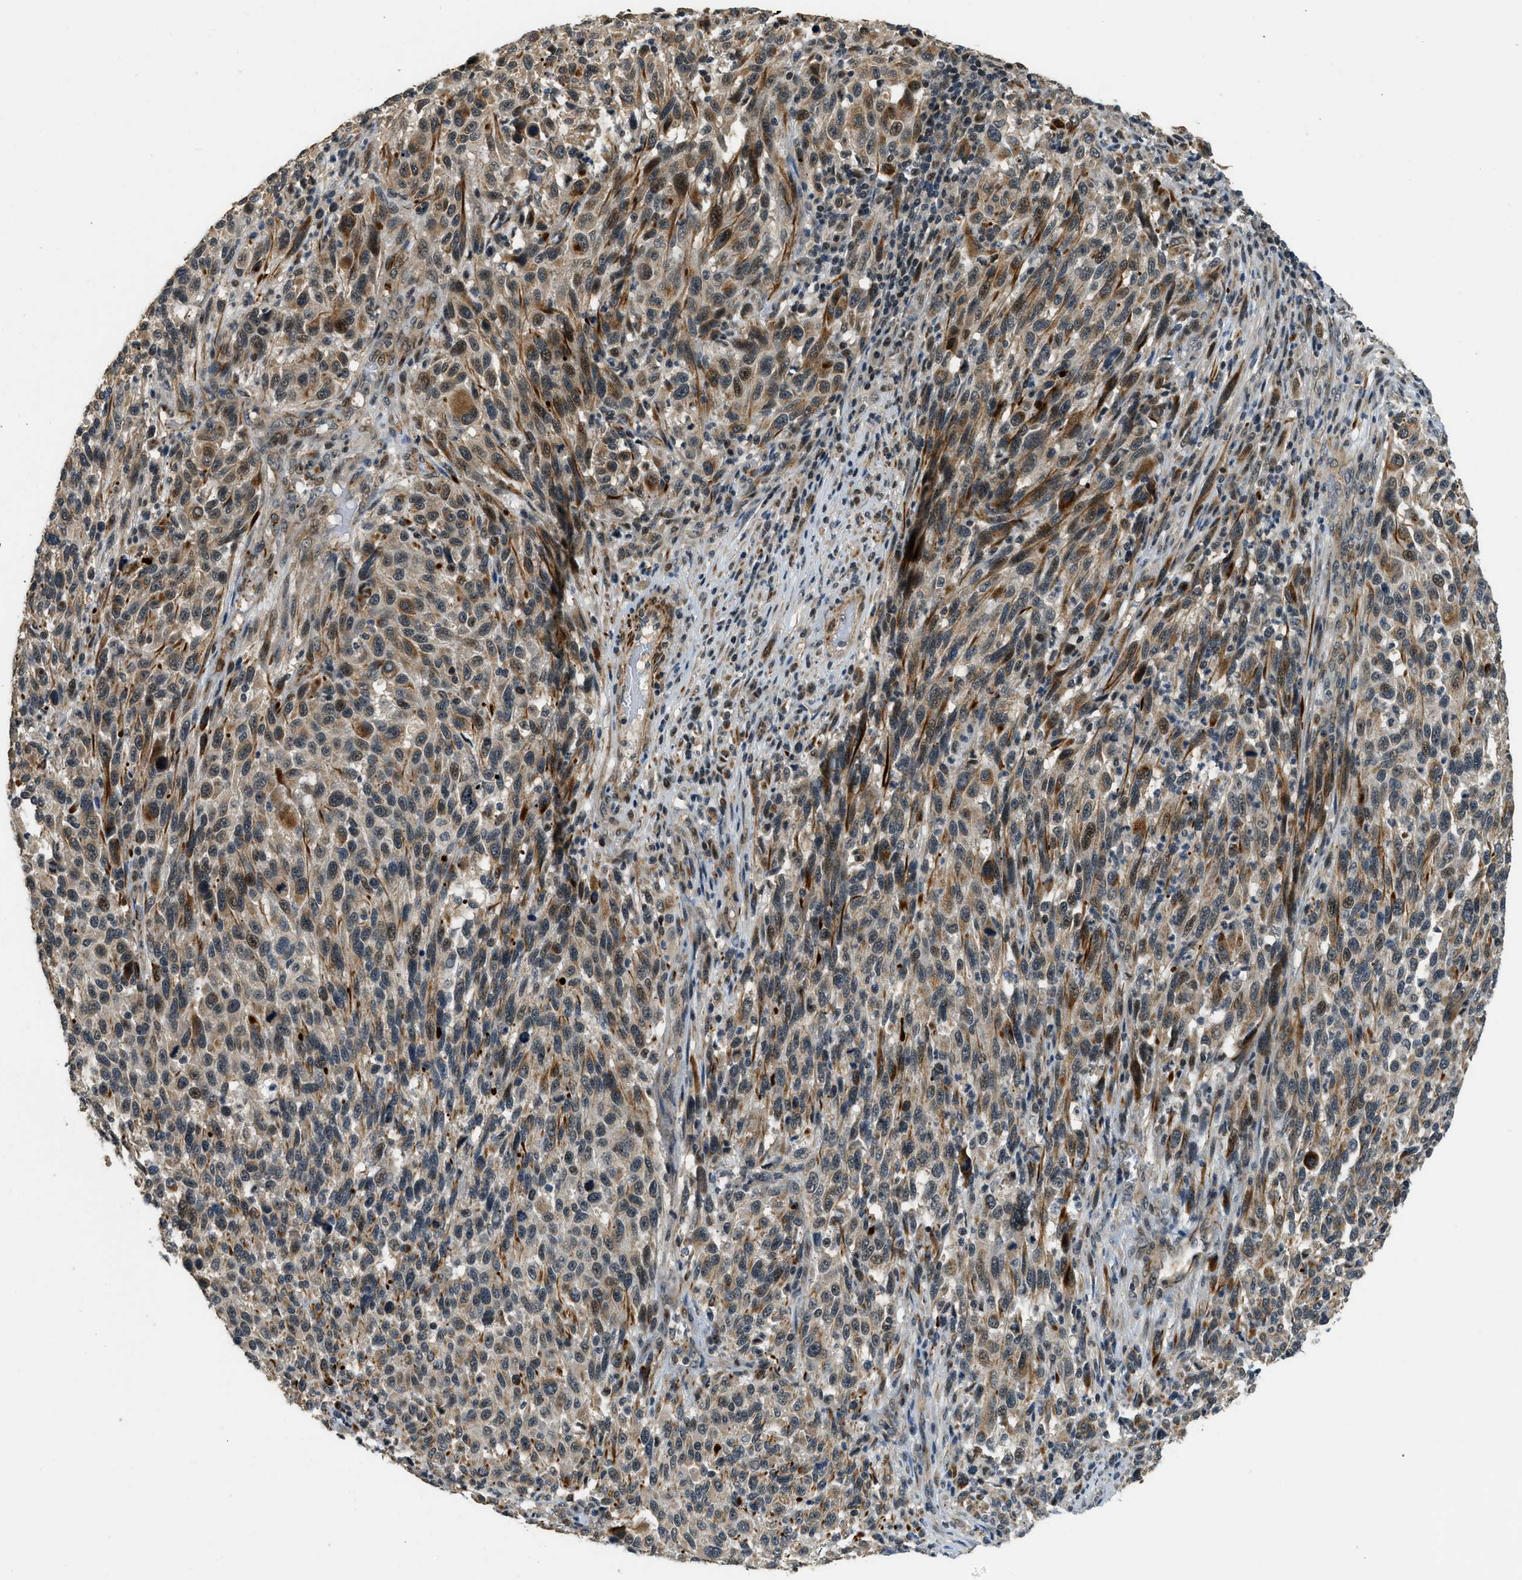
{"staining": {"intensity": "moderate", "quantity": ">75%", "location": "cytoplasmic/membranous,nuclear"}, "tissue": "melanoma", "cell_type": "Tumor cells", "image_type": "cancer", "snomed": [{"axis": "morphology", "description": "Malignant melanoma, Metastatic site"}, {"axis": "topography", "description": "Lymph node"}], "caption": "DAB immunohistochemical staining of malignant melanoma (metastatic site) exhibits moderate cytoplasmic/membranous and nuclear protein positivity in about >75% of tumor cells.", "gene": "MED21", "patient": {"sex": "male", "age": 61}}